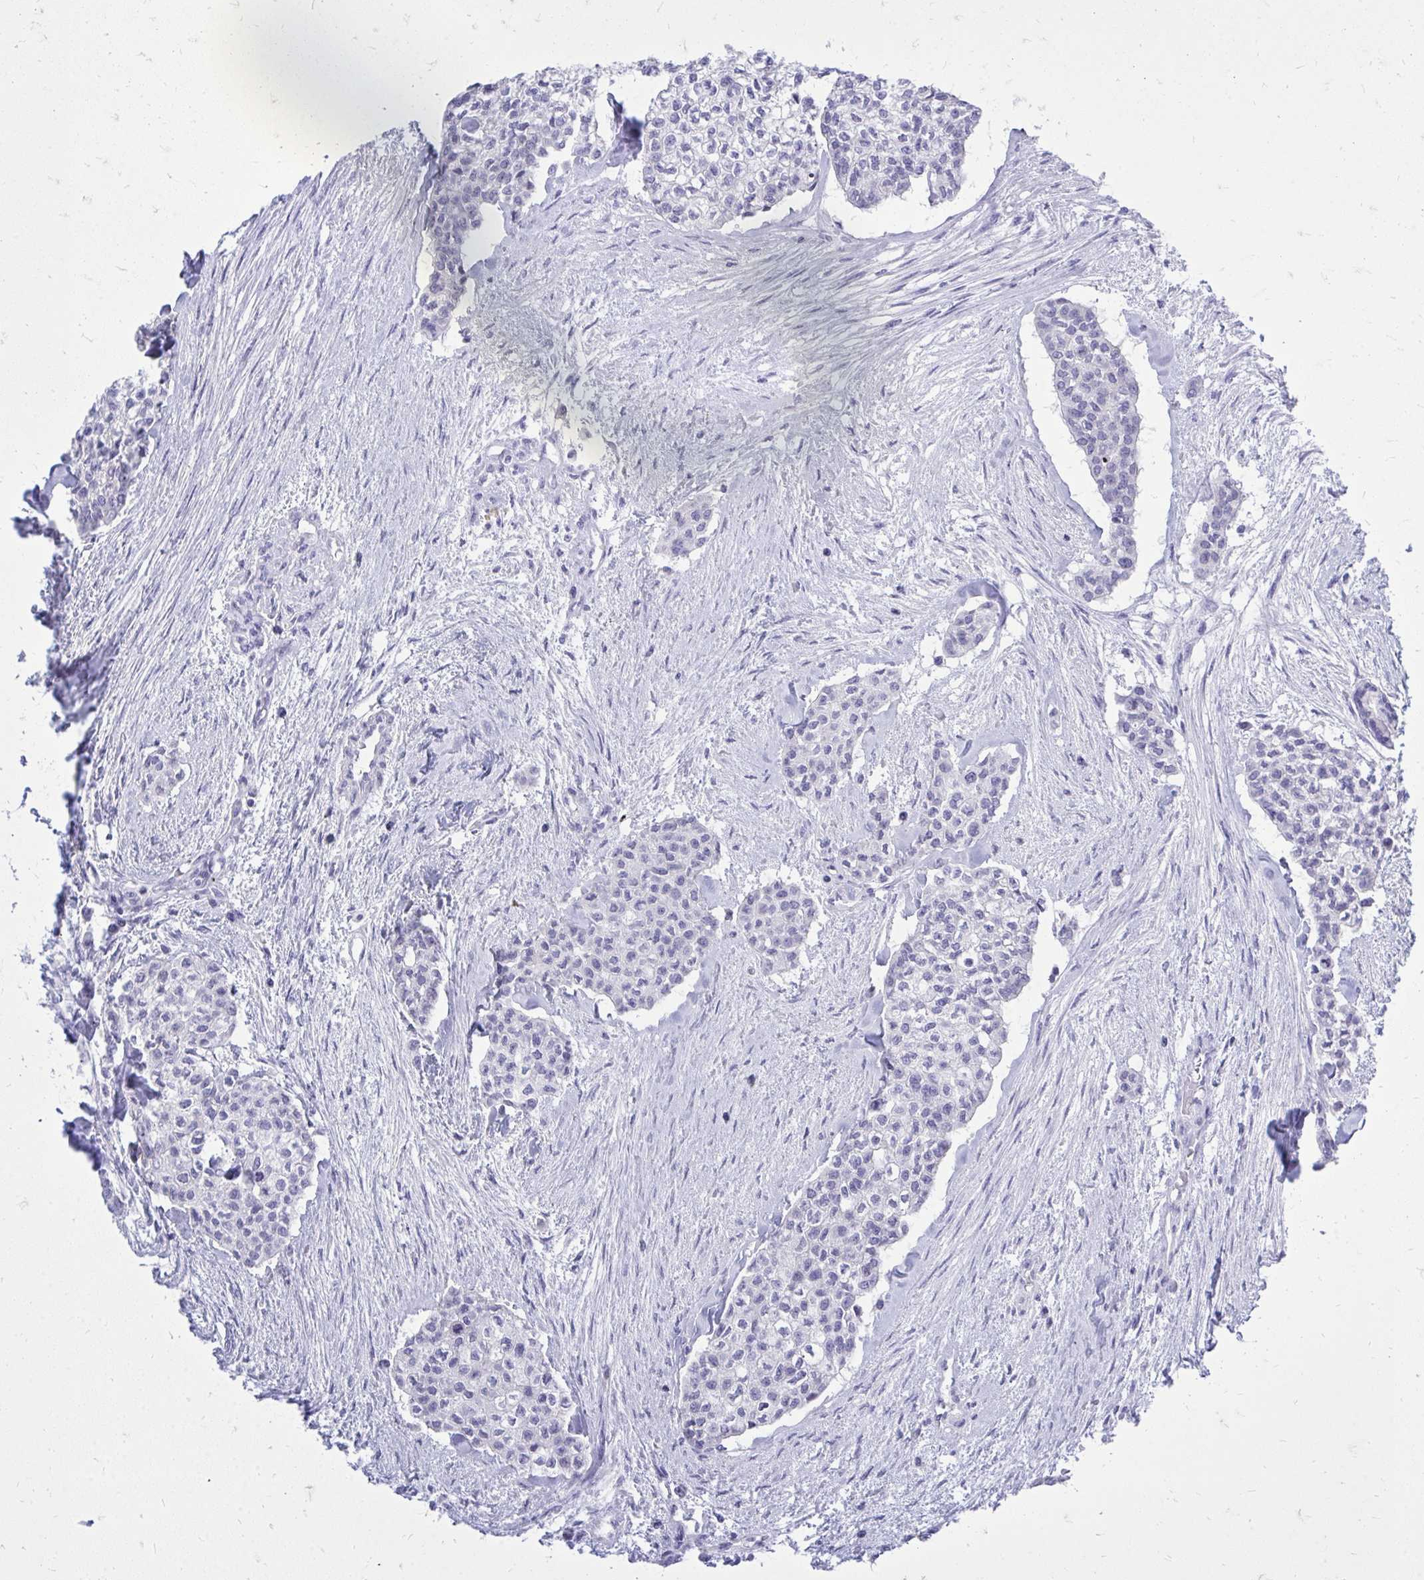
{"staining": {"intensity": "negative", "quantity": "none", "location": "none"}, "tissue": "head and neck cancer", "cell_type": "Tumor cells", "image_type": "cancer", "snomed": [{"axis": "morphology", "description": "Adenocarcinoma, NOS"}, {"axis": "topography", "description": "Head-Neck"}], "caption": "The image displays no significant positivity in tumor cells of head and neck cancer (adenocarcinoma).", "gene": "GABRA1", "patient": {"sex": "male", "age": 81}}